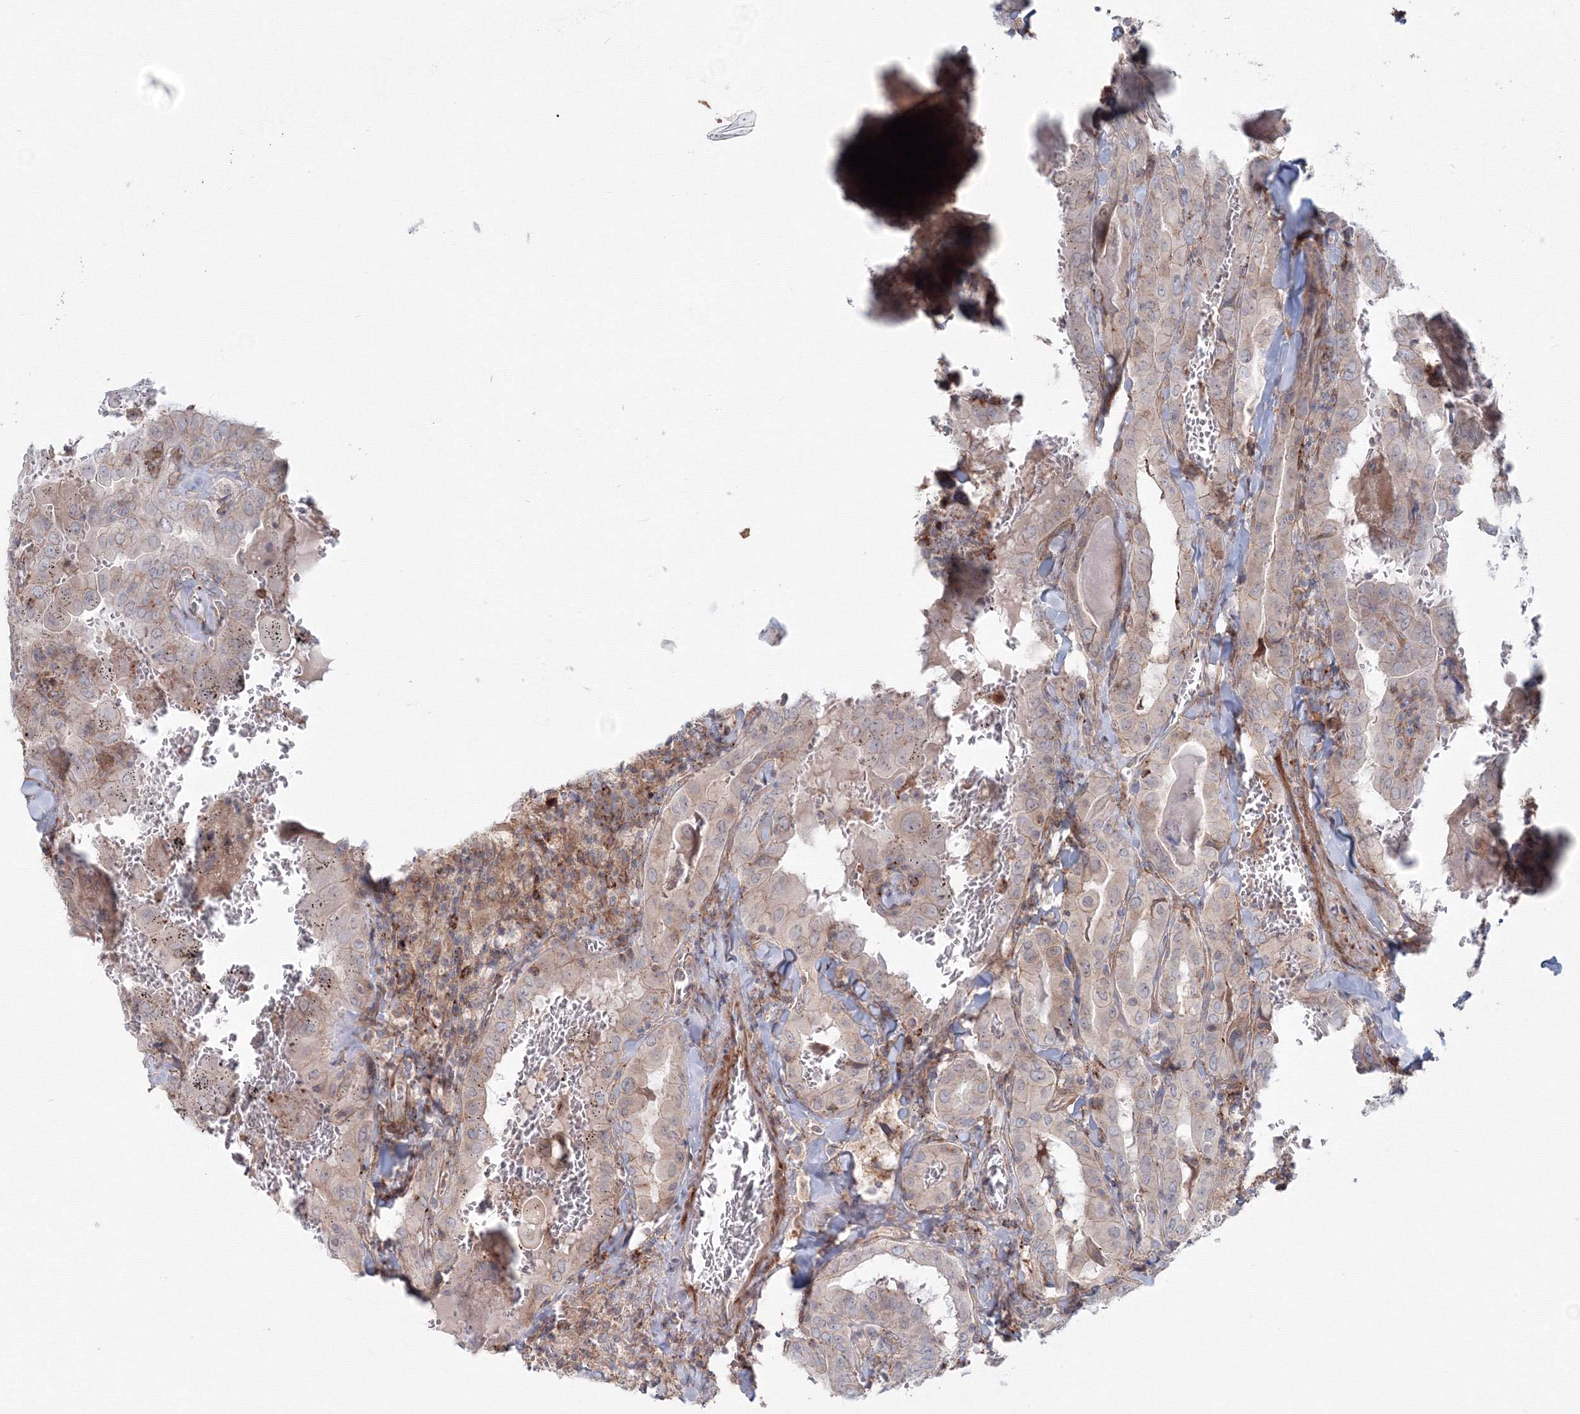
{"staining": {"intensity": "weak", "quantity": "25%-75%", "location": "cytoplasmic/membranous"}, "tissue": "thyroid cancer", "cell_type": "Tumor cells", "image_type": "cancer", "snomed": [{"axis": "morphology", "description": "Papillary adenocarcinoma, NOS"}, {"axis": "topography", "description": "Thyroid gland"}], "caption": "Protein expression analysis of human thyroid cancer (papillary adenocarcinoma) reveals weak cytoplasmic/membranous staining in approximately 25%-75% of tumor cells. The staining was performed using DAB (3,3'-diaminobenzidine), with brown indicating positive protein expression. Nuclei are stained blue with hematoxylin.", "gene": "SH3PXD2A", "patient": {"sex": "female", "age": 72}}